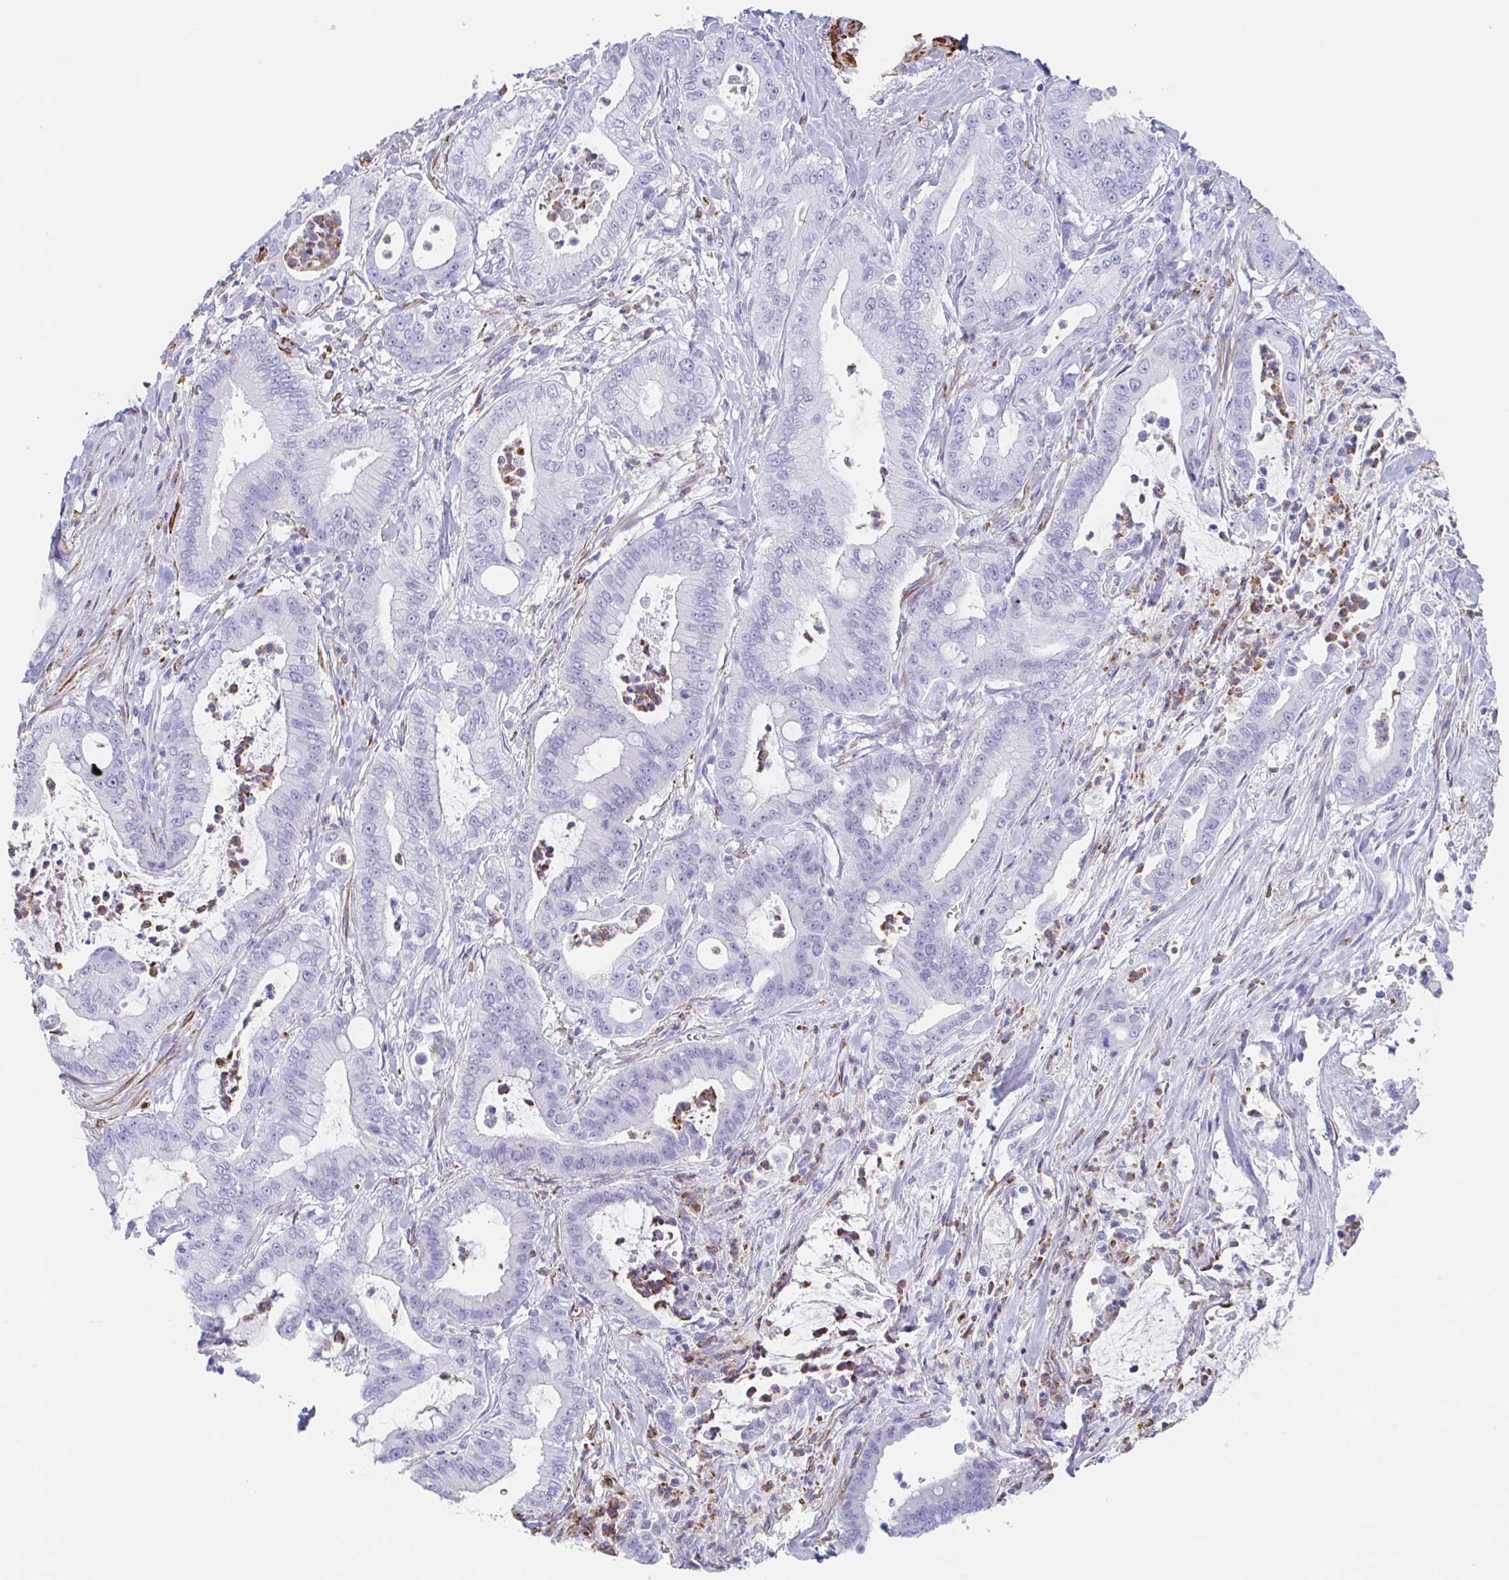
{"staining": {"intensity": "negative", "quantity": "none", "location": "none"}, "tissue": "pancreatic cancer", "cell_type": "Tumor cells", "image_type": "cancer", "snomed": [{"axis": "morphology", "description": "Adenocarcinoma, NOS"}, {"axis": "topography", "description": "Pancreas"}], "caption": "Tumor cells show no significant protein expression in pancreatic adenocarcinoma. (Brightfield microscopy of DAB (3,3'-diaminobenzidine) immunohistochemistry (IHC) at high magnification).", "gene": "TAS2R41", "patient": {"sex": "male", "age": 71}}